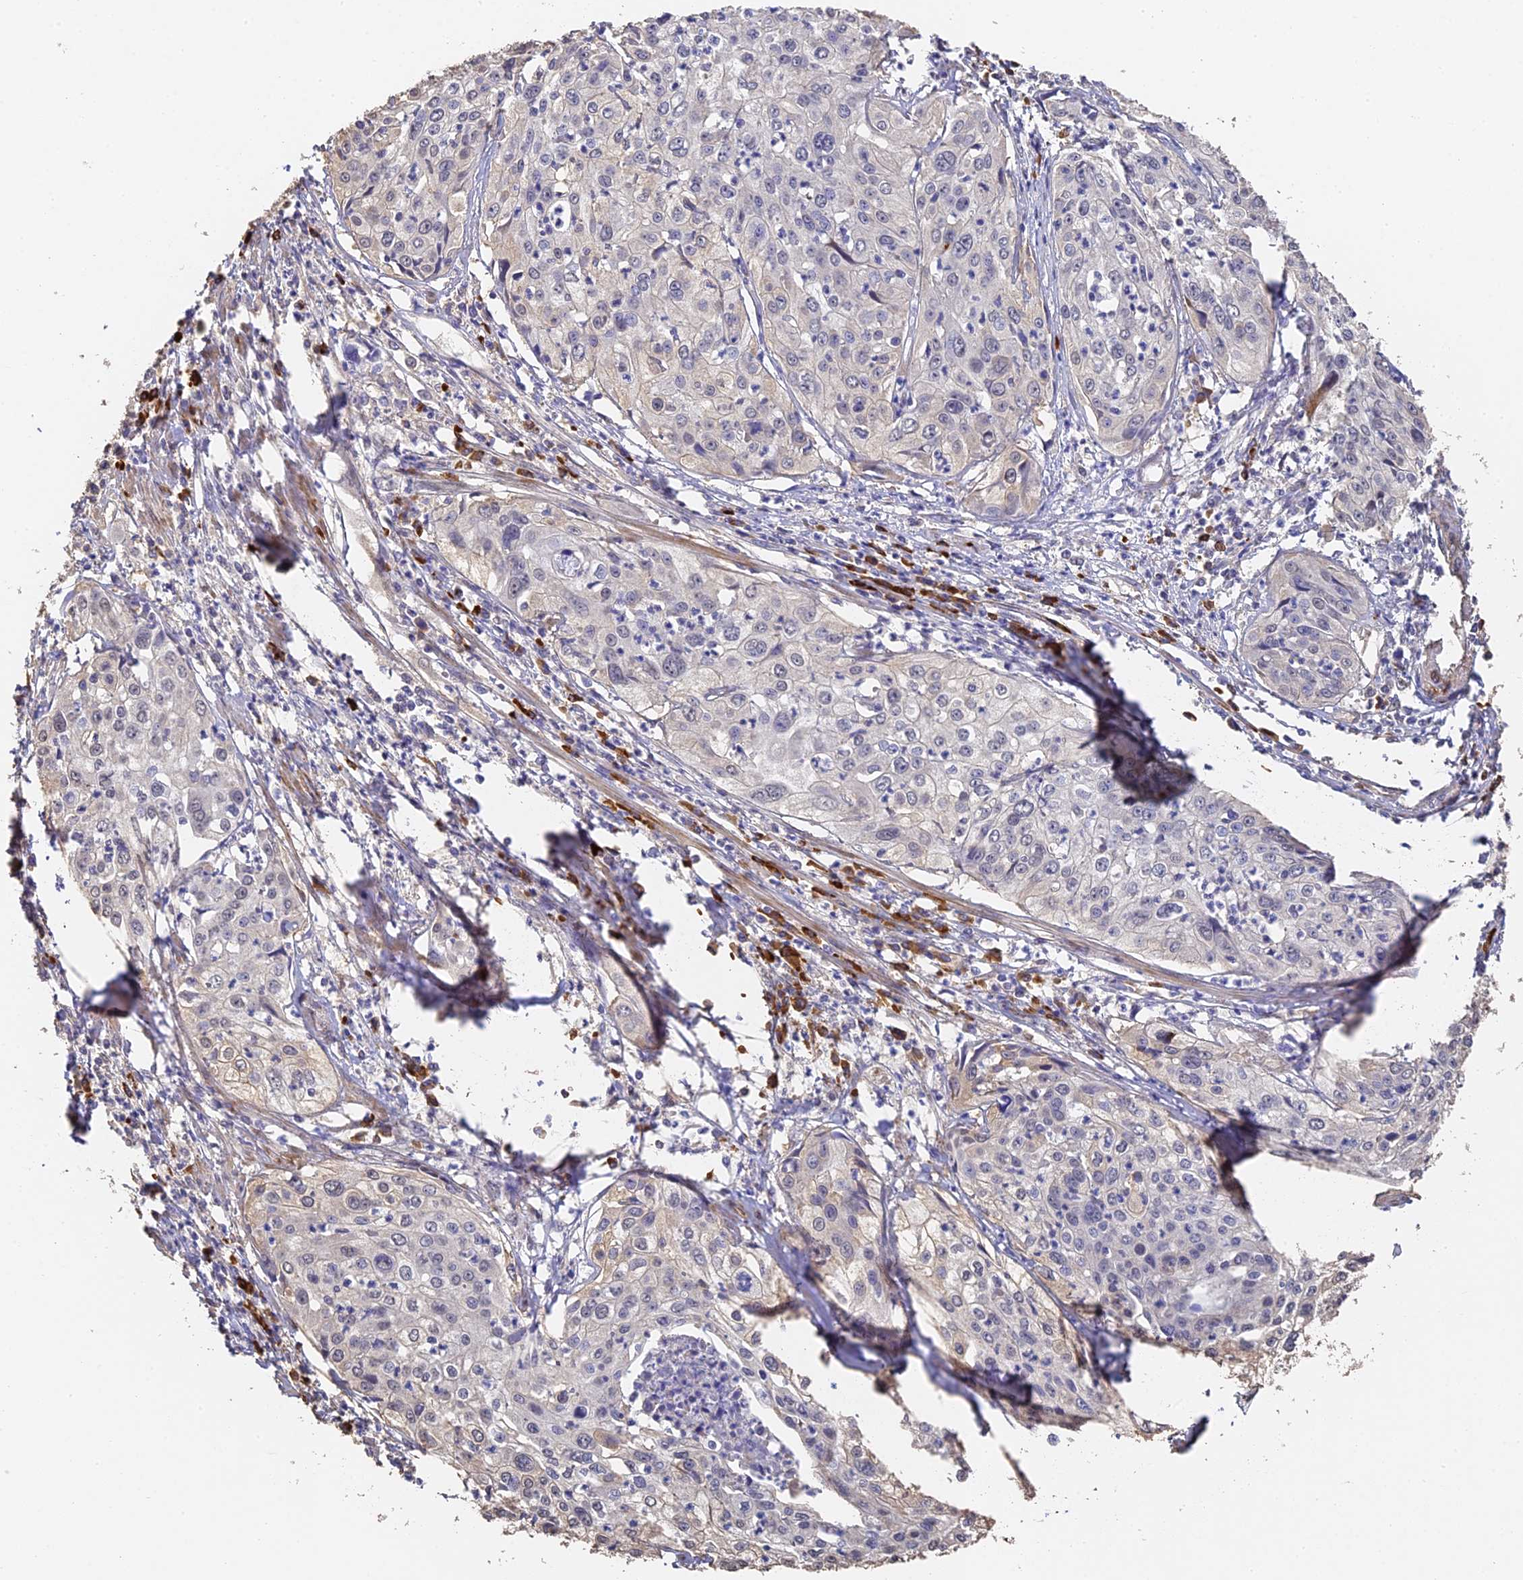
{"staining": {"intensity": "negative", "quantity": "none", "location": "none"}, "tissue": "cervical cancer", "cell_type": "Tumor cells", "image_type": "cancer", "snomed": [{"axis": "morphology", "description": "Squamous cell carcinoma, NOS"}, {"axis": "topography", "description": "Cervix"}], "caption": "Immunohistochemistry photomicrograph of human cervical cancer (squamous cell carcinoma) stained for a protein (brown), which exhibits no staining in tumor cells.", "gene": "SLC11A1", "patient": {"sex": "female", "age": 31}}